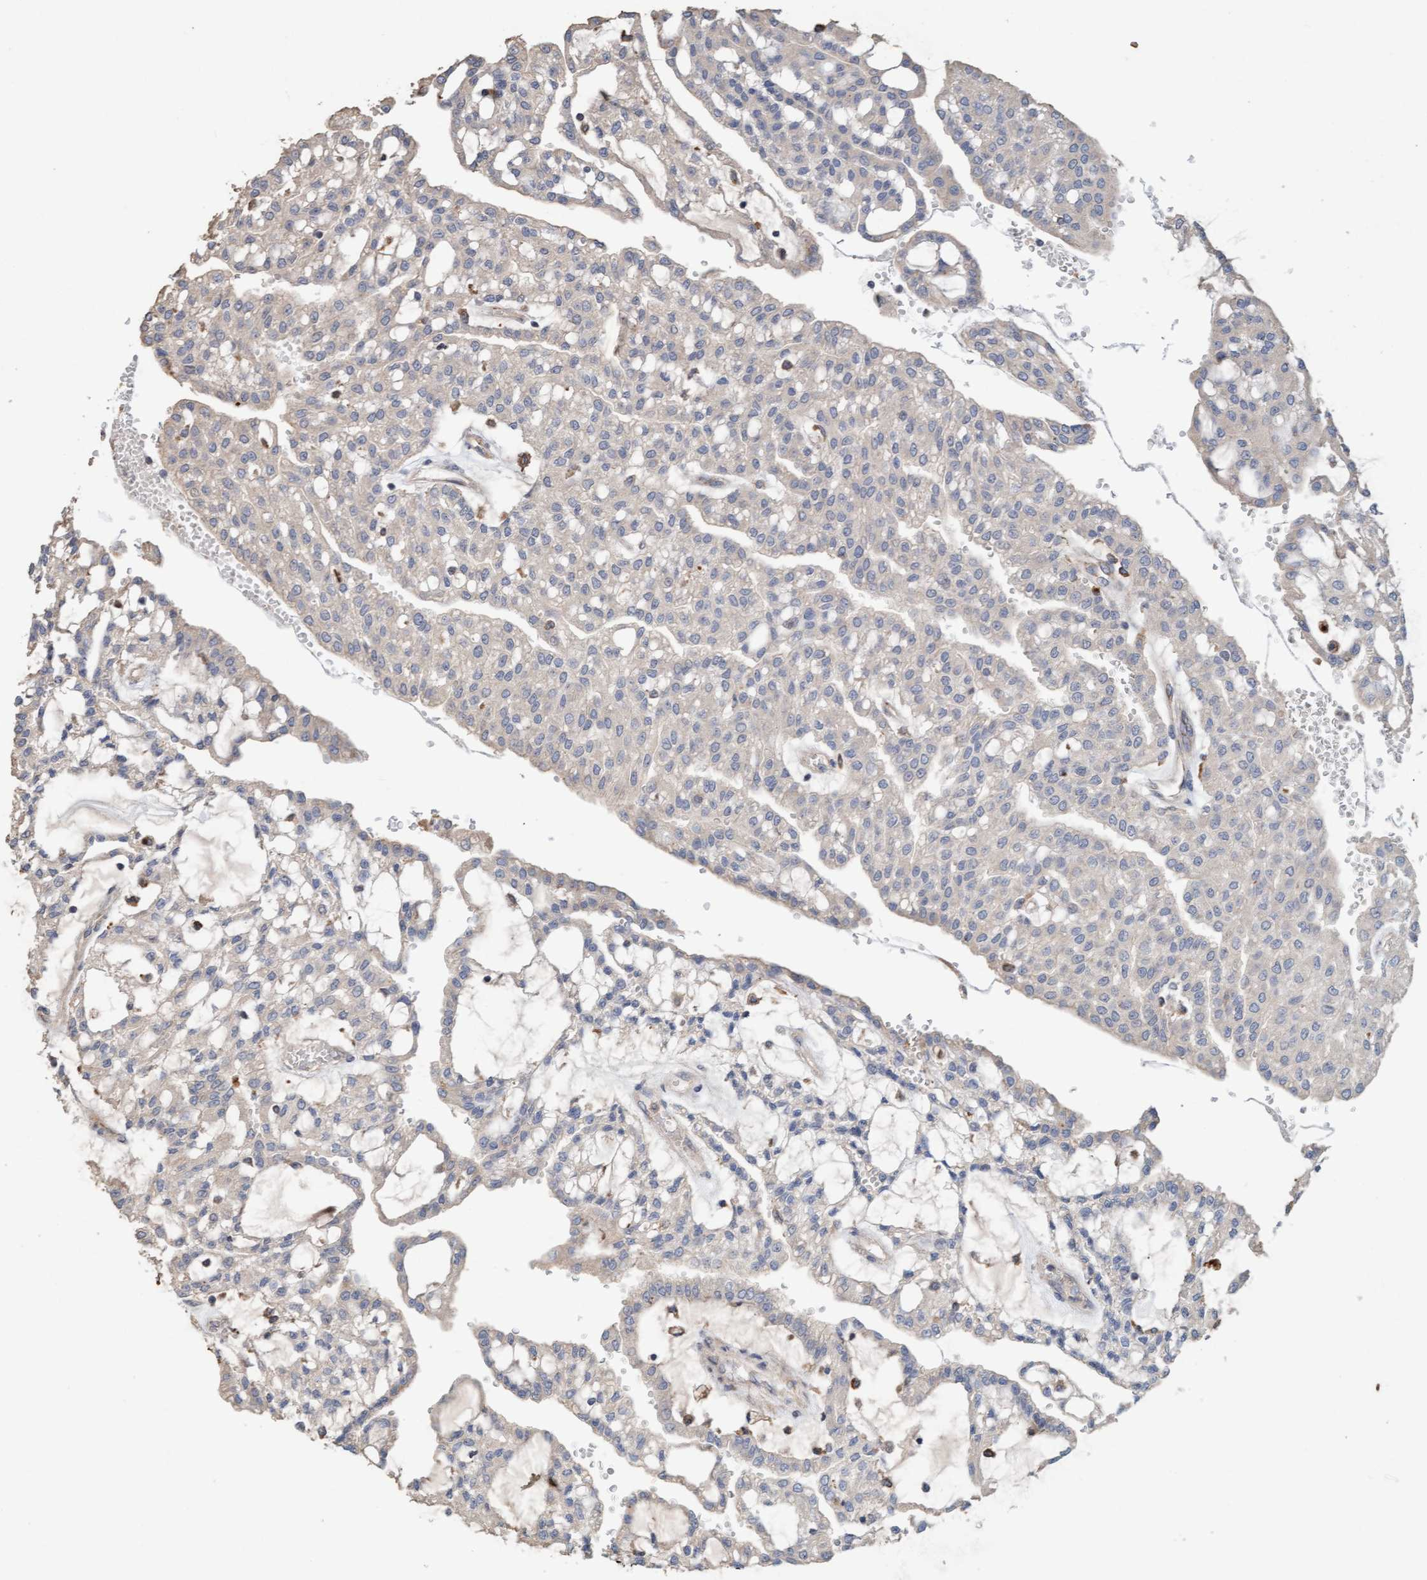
{"staining": {"intensity": "weak", "quantity": "<25%", "location": "cytoplasmic/membranous"}, "tissue": "renal cancer", "cell_type": "Tumor cells", "image_type": "cancer", "snomed": [{"axis": "morphology", "description": "Adenocarcinoma, NOS"}, {"axis": "topography", "description": "Kidney"}], "caption": "Tumor cells show no significant protein staining in renal adenocarcinoma.", "gene": "LONRF1", "patient": {"sex": "male", "age": 63}}